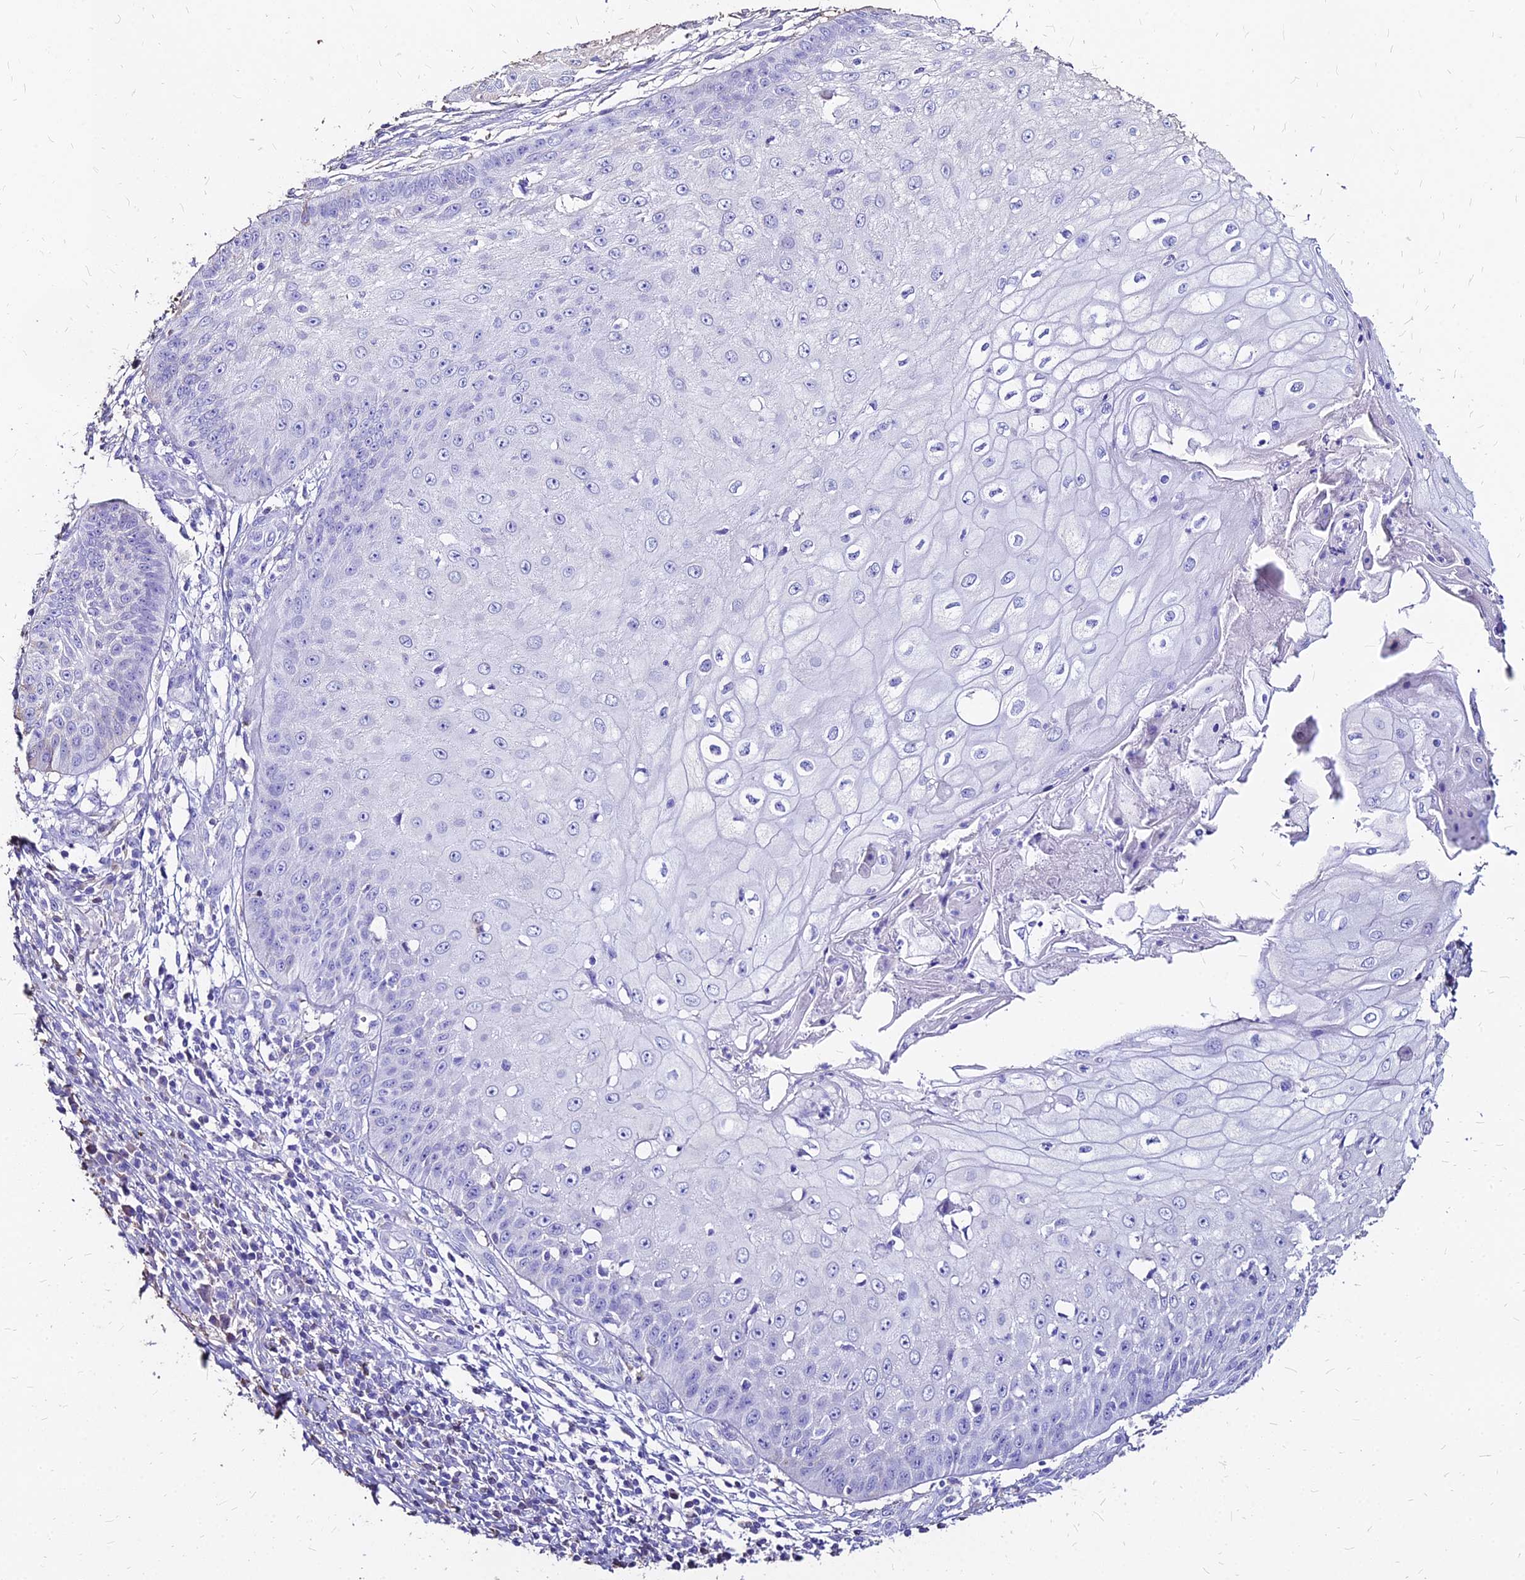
{"staining": {"intensity": "negative", "quantity": "none", "location": "none"}, "tissue": "skin cancer", "cell_type": "Tumor cells", "image_type": "cancer", "snomed": [{"axis": "morphology", "description": "Squamous cell carcinoma, NOS"}, {"axis": "topography", "description": "Skin"}], "caption": "An IHC histopathology image of squamous cell carcinoma (skin) is shown. There is no staining in tumor cells of squamous cell carcinoma (skin). The staining was performed using DAB to visualize the protein expression in brown, while the nuclei were stained in blue with hematoxylin (Magnification: 20x).", "gene": "NME5", "patient": {"sex": "male", "age": 70}}